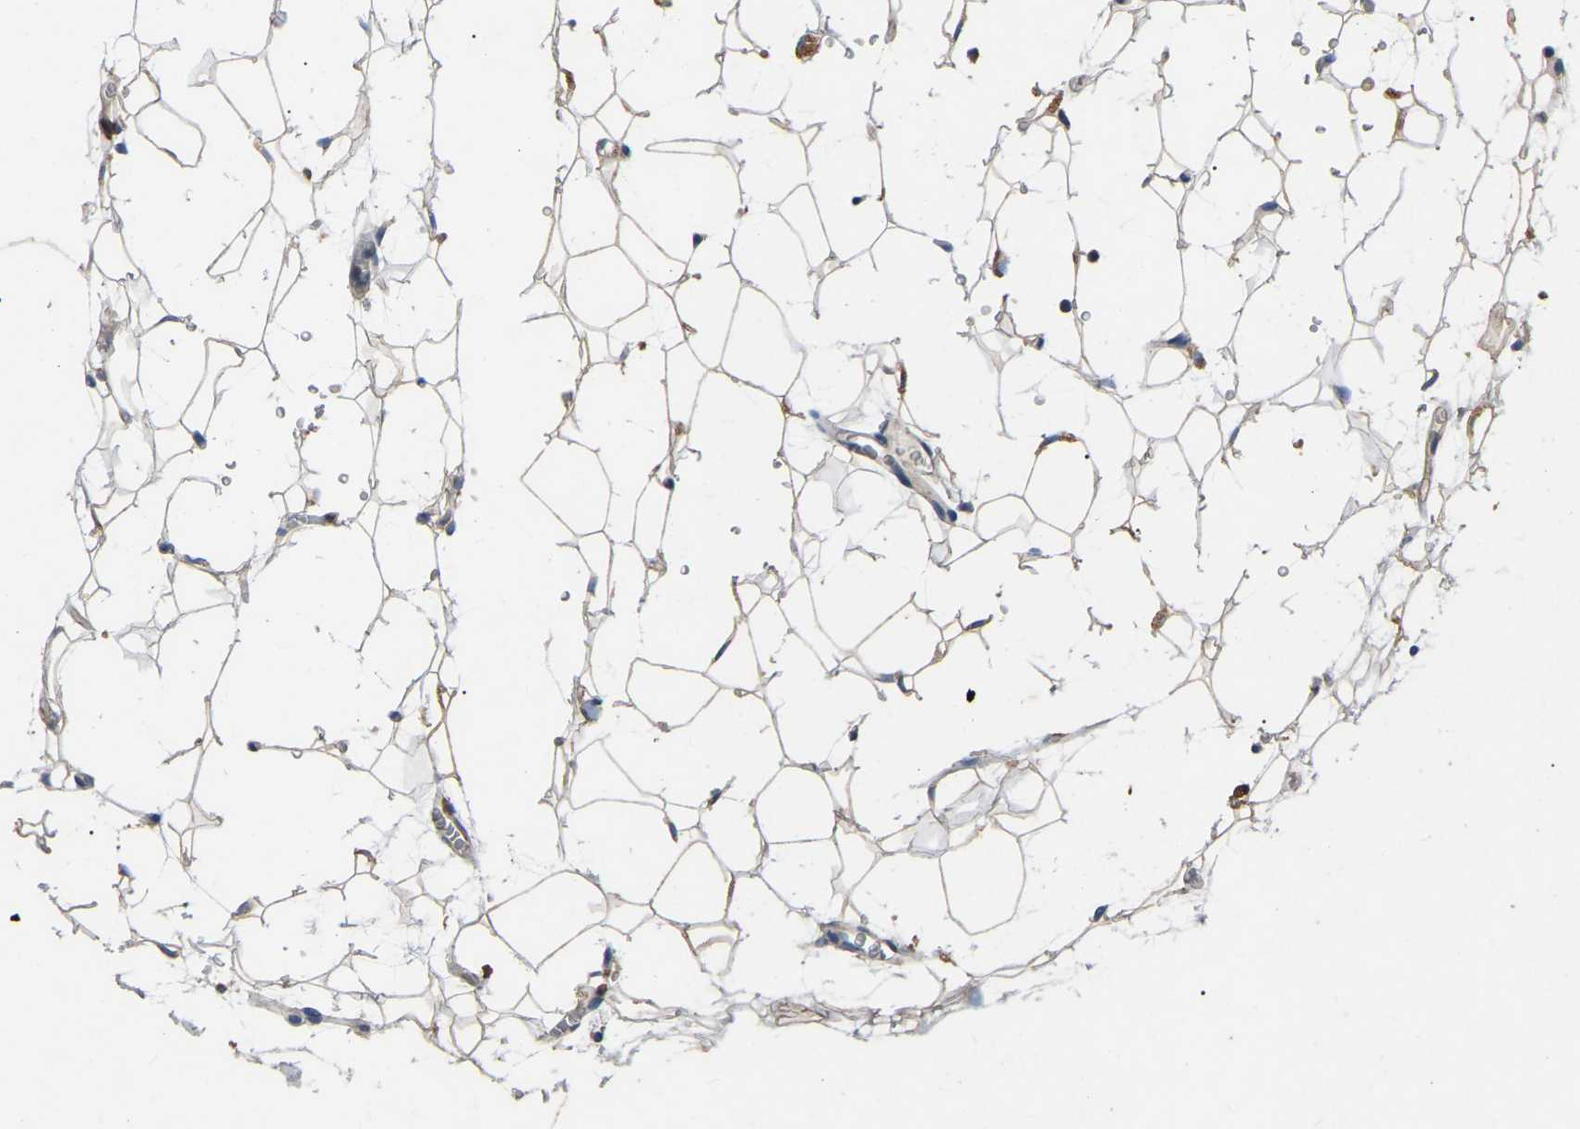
{"staining": {"intensity": "moderate", "quantity": ">75%", "location": "cytoplasmic/membranous"}, "tissue": "parathyroid gland", "cell_type": "Glandular cells", "image_type": "normal", "snomed": [{"axis": "morphology", "description": "Normal tissue, NOS"}, {"axis": "morphology", "description": "Adenoma, NOS"}, {"axis": "topography", "description": "Parathyroid gland"}], "caption": "Immunohistochemistry of benign human parathyroid gland demonstrates medium levels of moderate cytoplasmic/membranous staining in about >75% of glandular cells.", "gene": "AIMP1", "patient": {"sex": "female", "age": 58}}